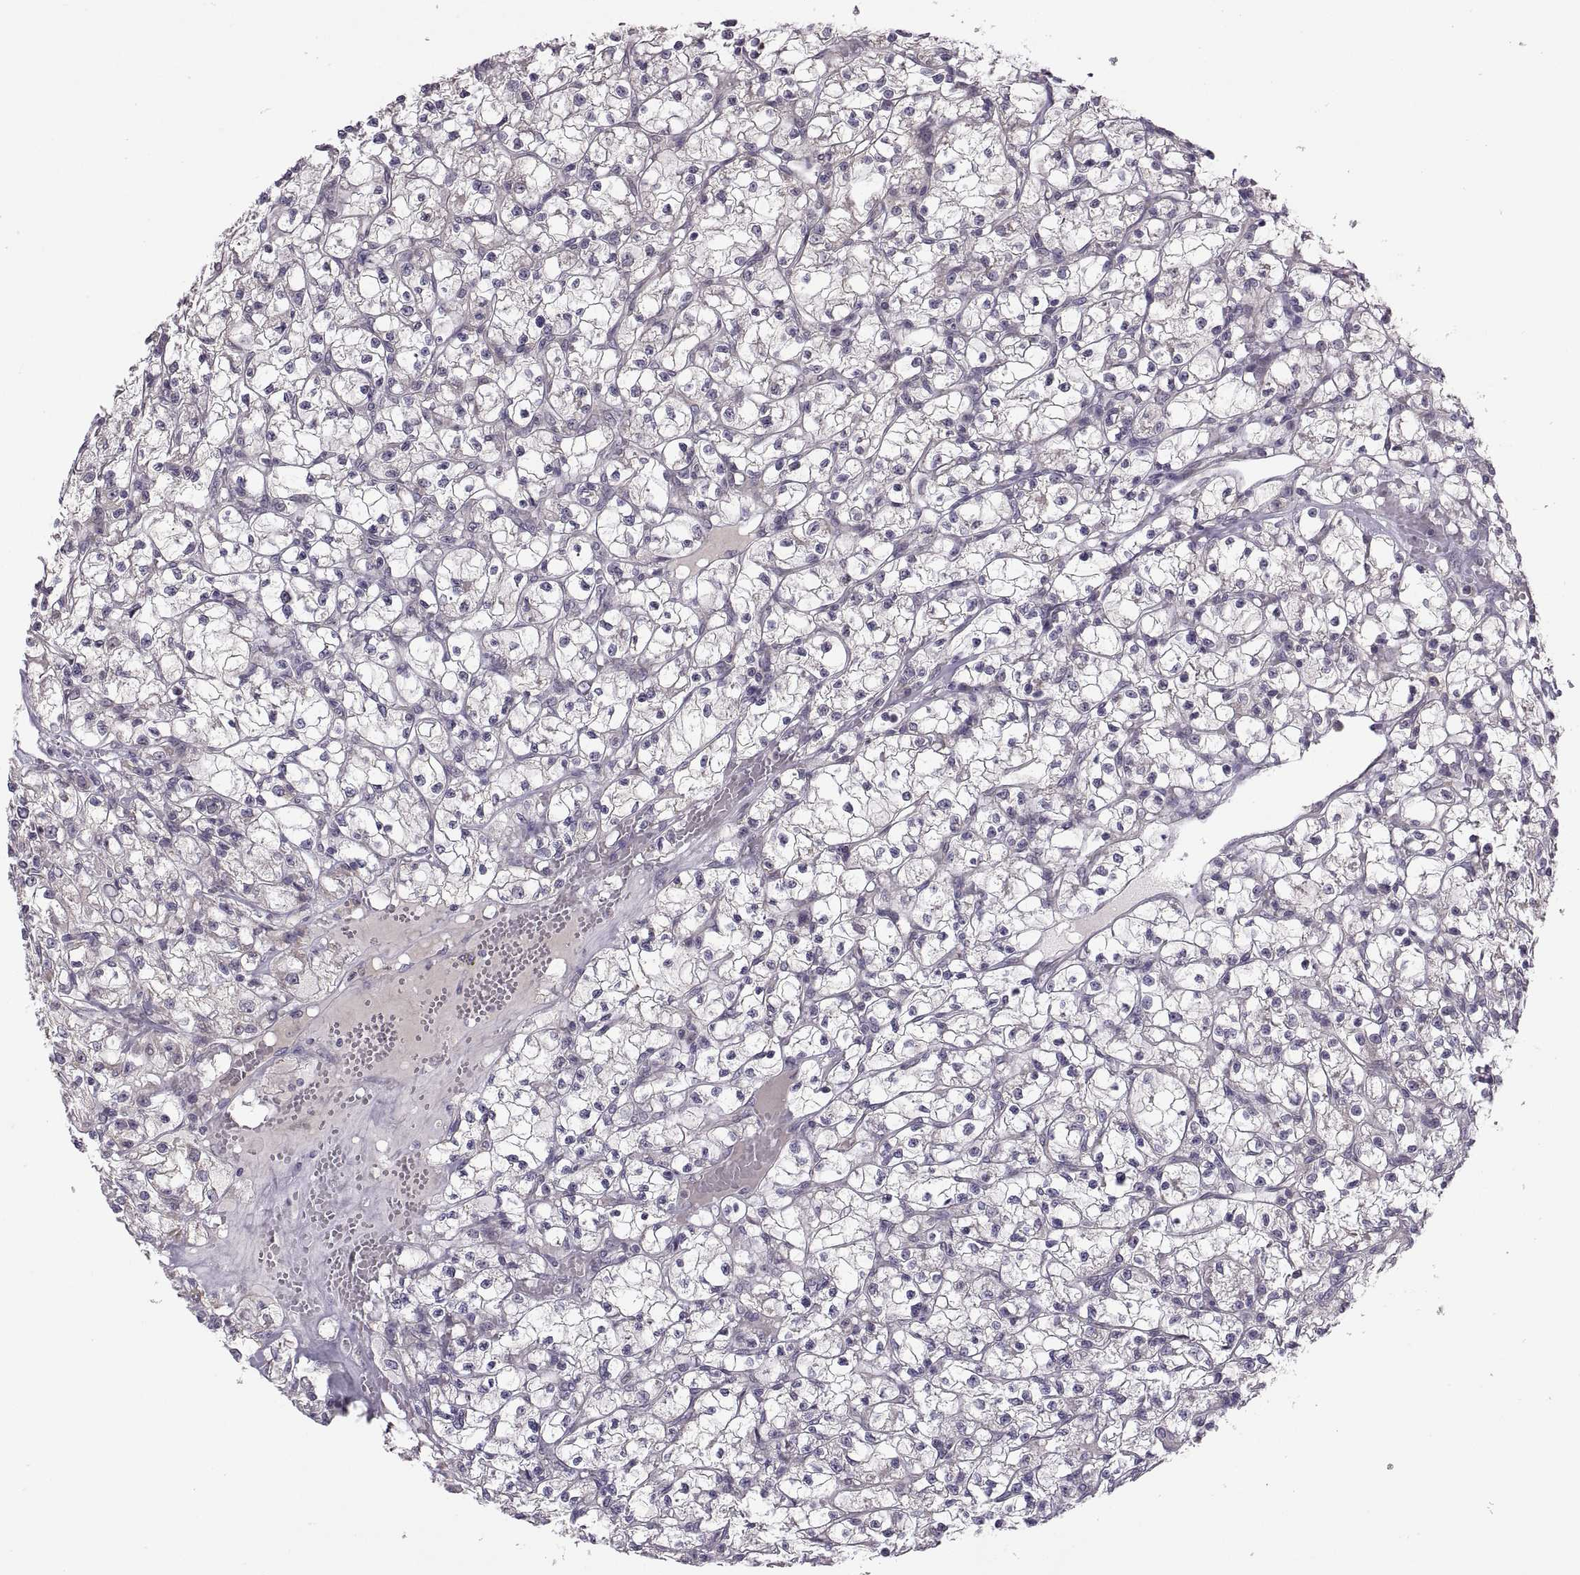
{"staining": {"intensity": "negative", "quantity": "none", "location": "none"}, "tissue": "renal cancer", "cell_type": "Tumor cells", "image_type": "cancer", "snomed": [{"axis": "morphology", "description": "Adenocarcinoma, NOS"}, {"axis": "topography", "description": "Kidney"}], "caption": "IHC micrograph of neoplastic tissue: renal cancer (adenocarcinoma) stained with DAB (3,3'-diaminobenzidine) reveals no significant protein positivity in tumor cells.", "gene": "ACSBG2", "patient": {"sex": "female", "age": 59}}